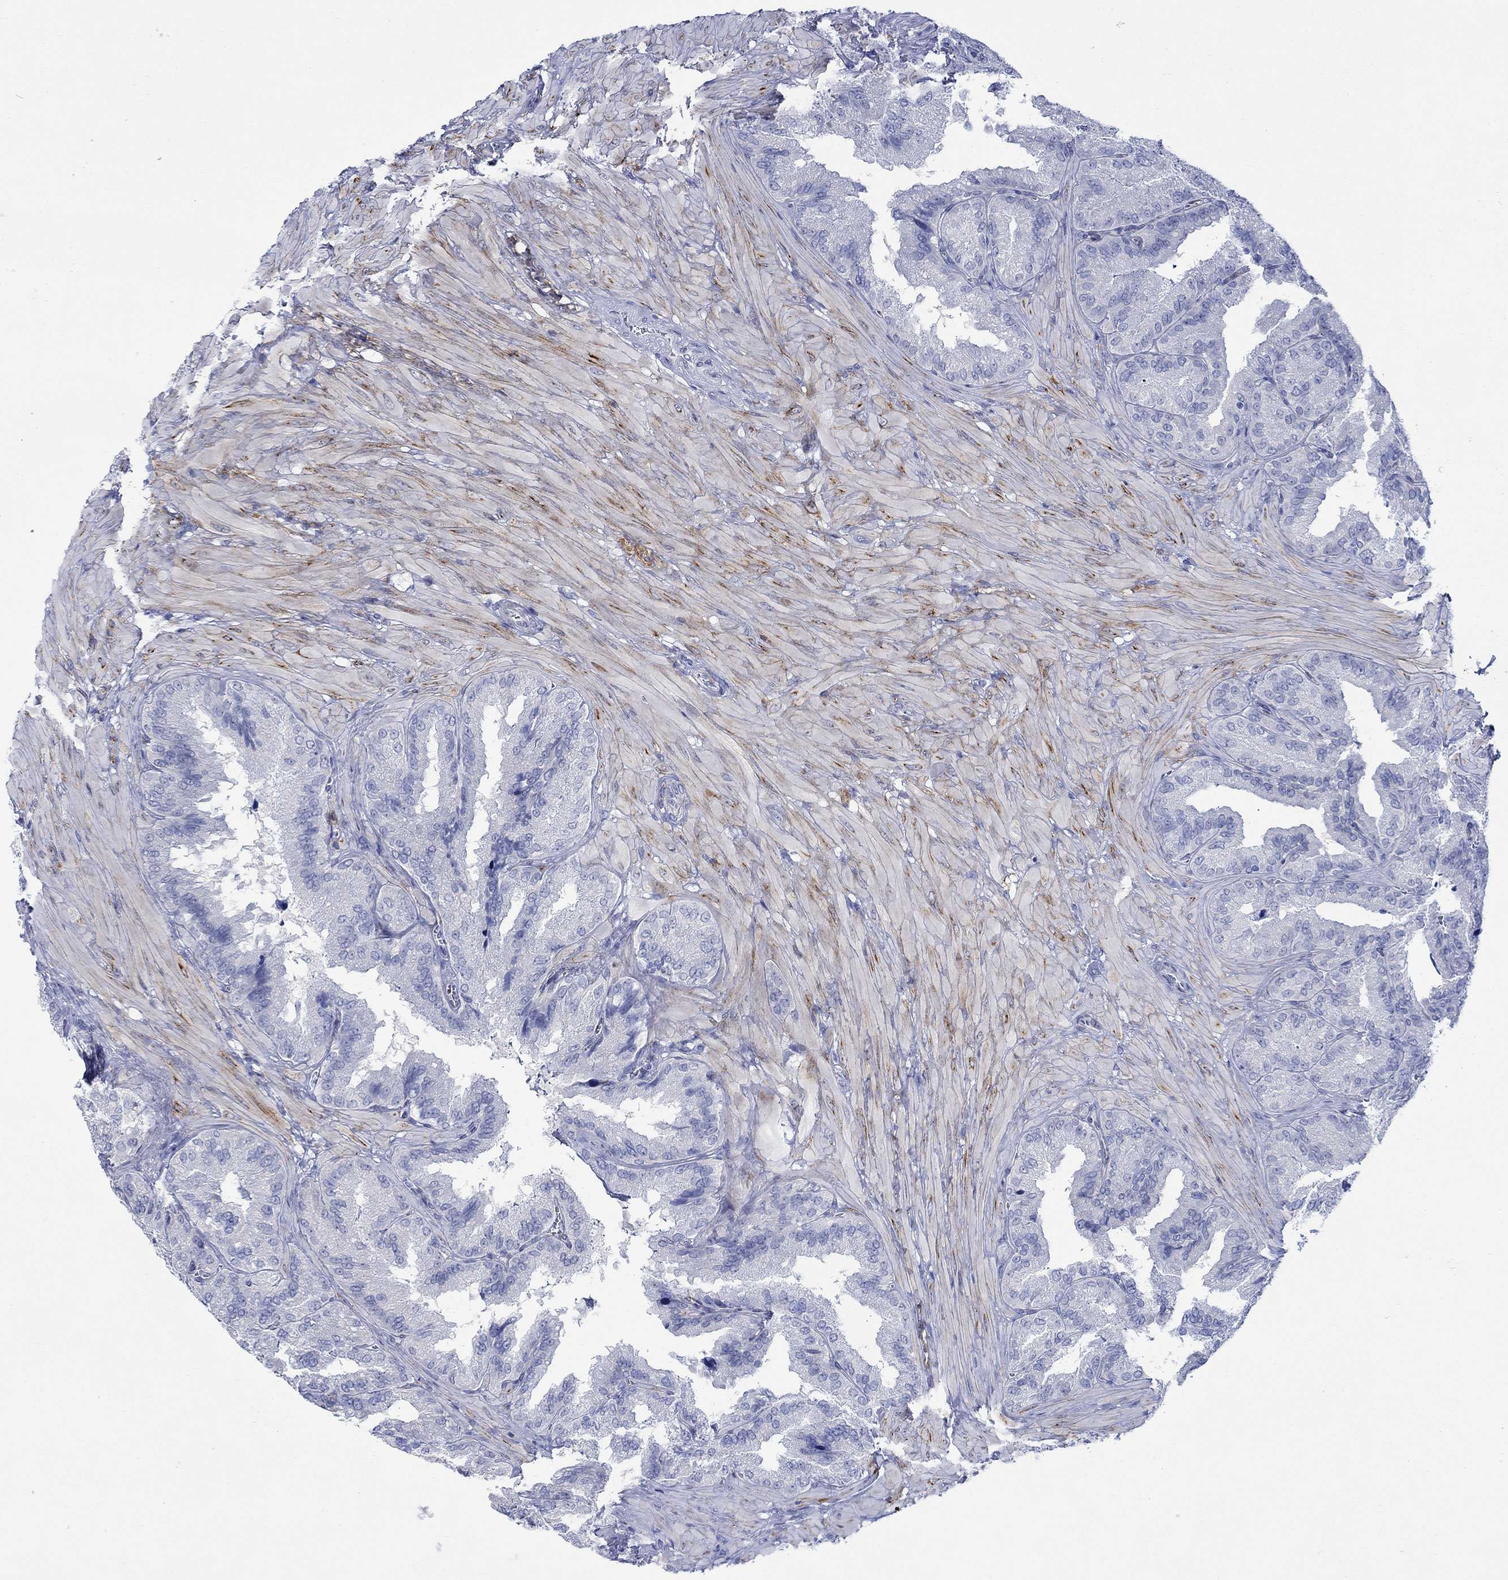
{"staining": {"intensity": "negative", "quantity": "none", "location": "none"}, "tissue": "seminal vesicle", "cell_type": "Glandular cells", "image_type": "normal", "snomed": [{"axis": "morphology", "description": "Normal tissue, NOS"}, {"axis": "topography", "description": "Seminal veicle"}], "caption": "The immunohistochemistry micrograph has no significant positivity in glandular cells of seminal vesicle. (DAB (3,3'-diaminobenzidine) immunohistochemistry (IHC) visualized using brightfield microscopy, high magnification).", "gene": "KSR2", "patient": {"sex": "male", "age": 37}}